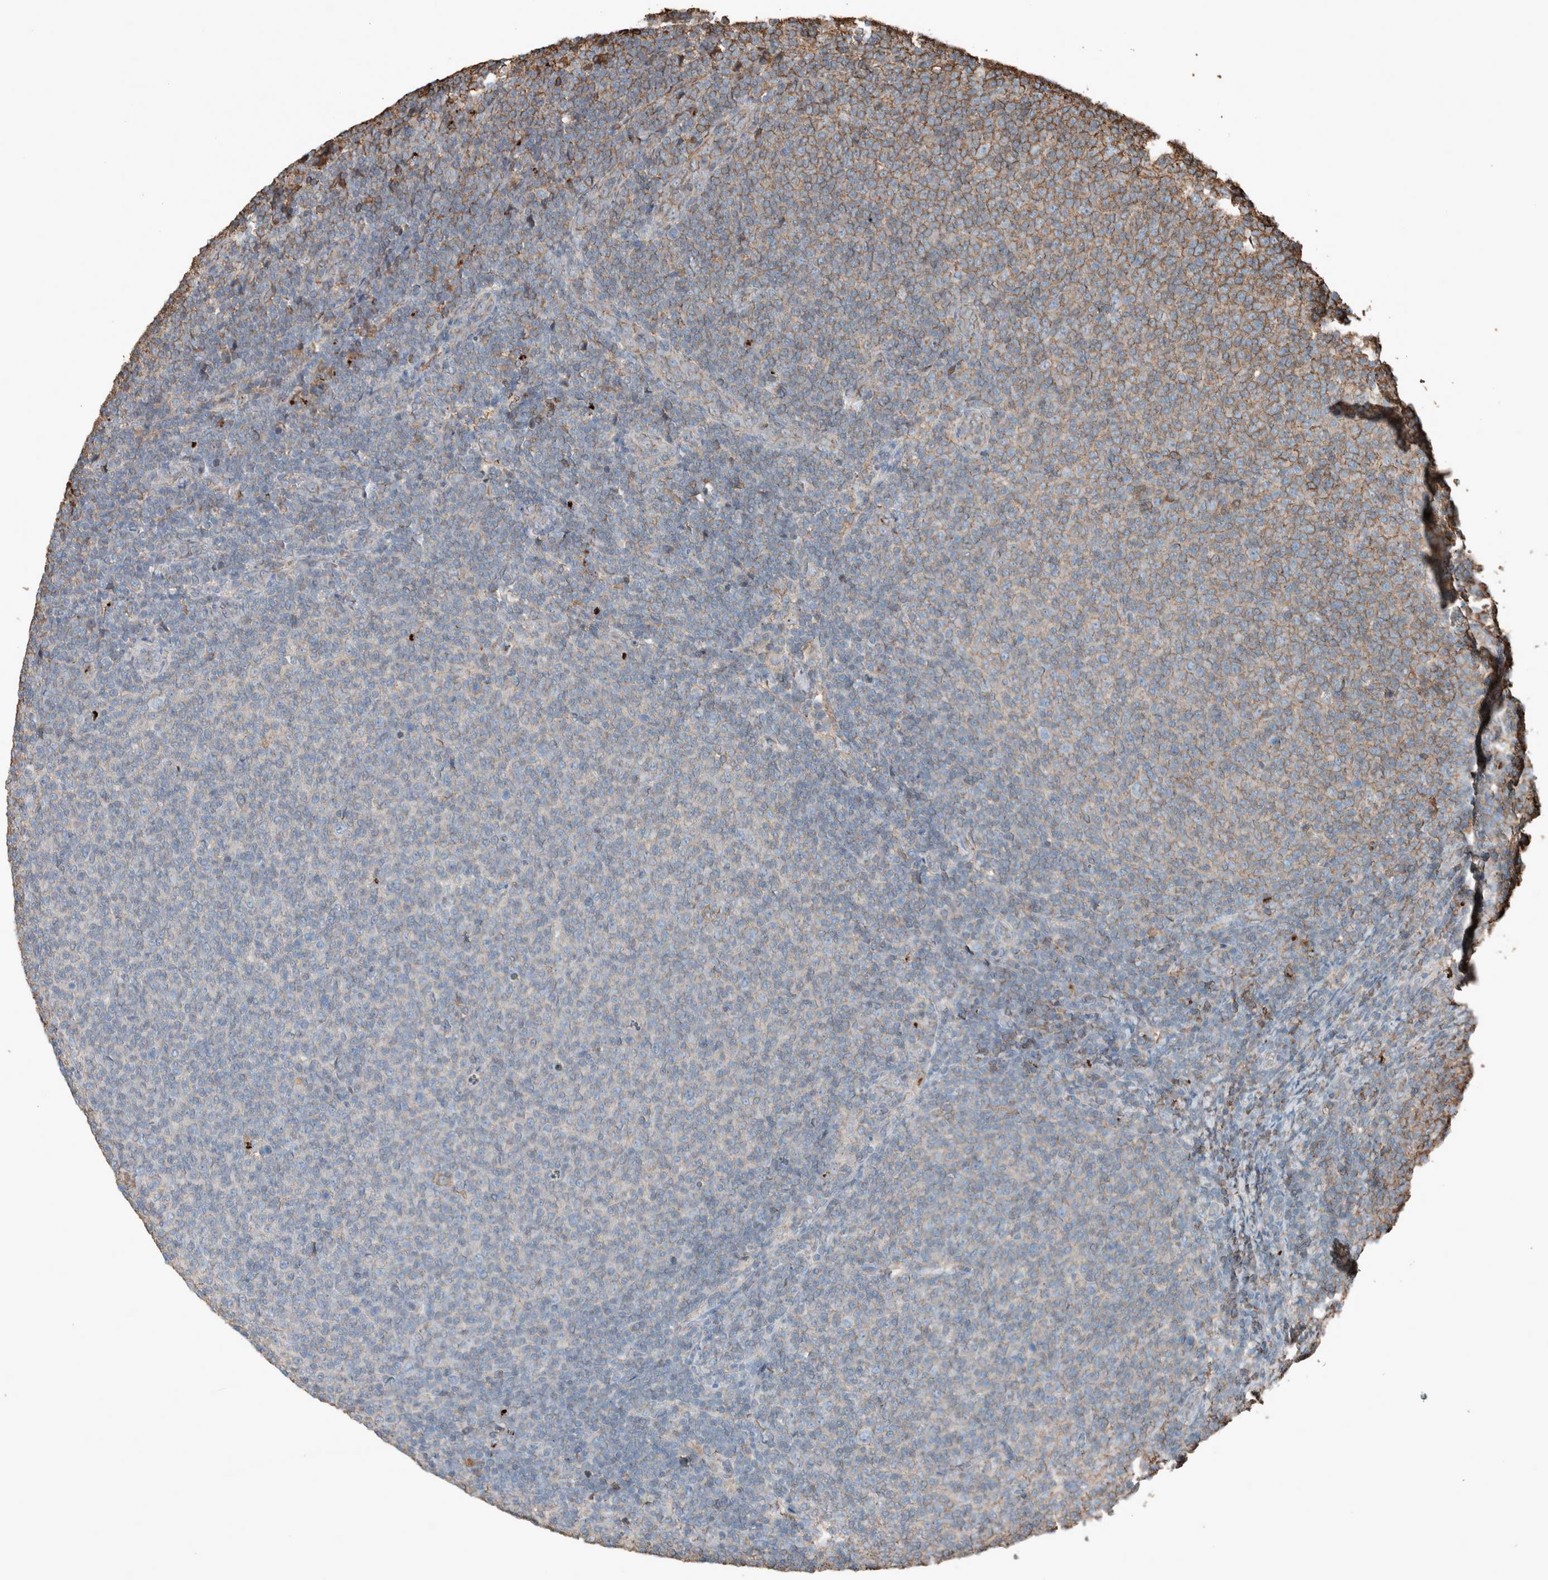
{"staining": {"intensity": "weak", "quantity": "25%-75%", "location": "cytoplasmic/membranous"}, "tissue": "lymphoma", "cell_type": "Tumor cells", "image_type": "cancer", "snomed": [{"axis": "morphology", "description": "Malignant lymphoma, non-Hodgkin's type, Low grade"}, {"axis": "topography", "description": "Lymph node"}], "caption": "Immunohistochemical staining of low-grade malignant lymphoma, non-Hodgkin's type reveals low levels of weak cytoplasmic/membranous protein staining in approximately 25%-75% of tumor cells.", "gene": "USP34", "patient": {"sex": "male", "age": 66}}